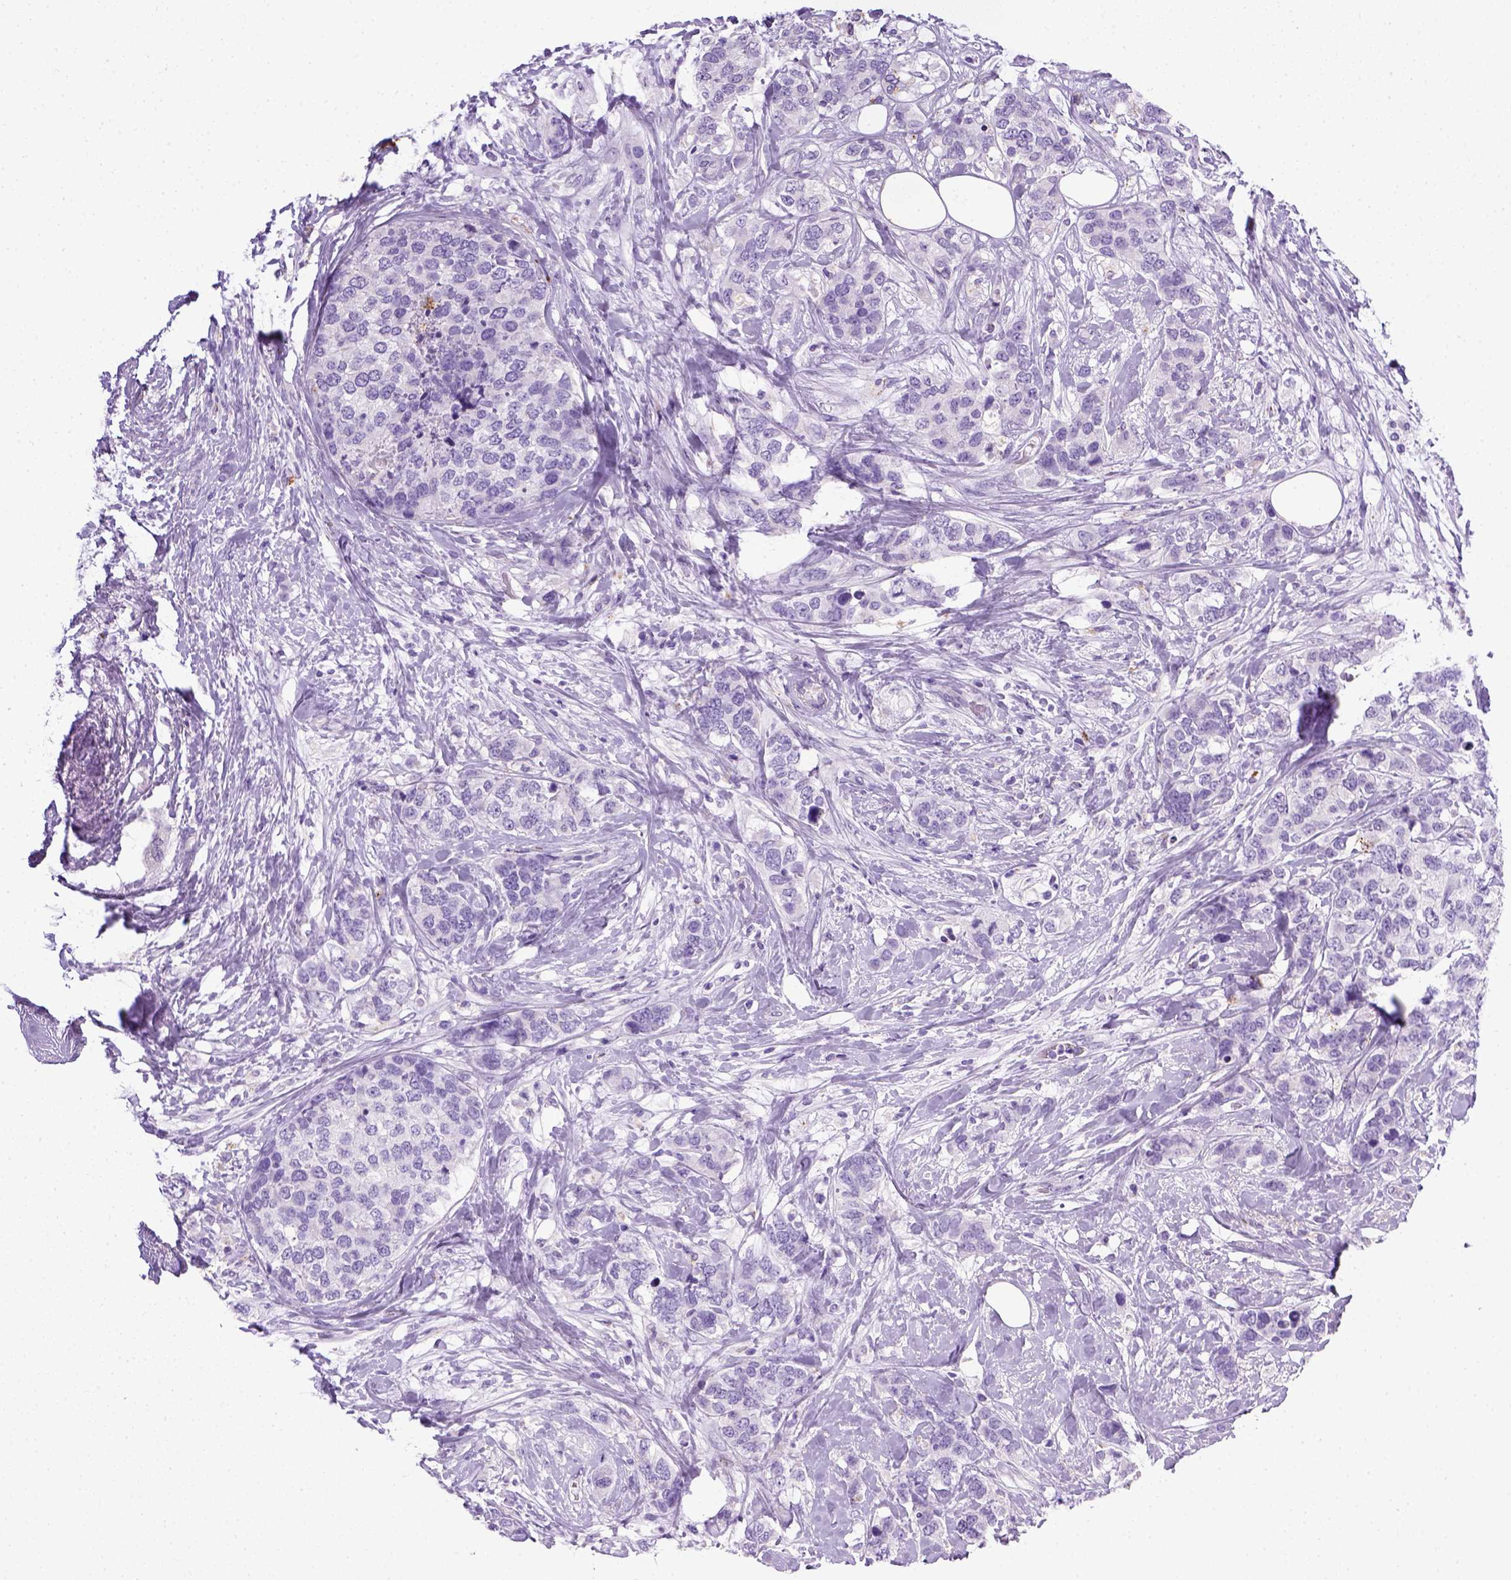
{"staining": {"intensity": "negative", "quantity": "none", "location": "none"}, "tissue": "breast cancer", "cell_type": "Tumor cells", "image_type": "cancer", "snomed": [{"axis": "morphology", "description": "Lobular carcinoma"}, {"axis": "topography", "description": "Breast"}], "caption": "A high-resolution histopathology image shows IHC staining of lobular carcinoma (breast), which reveals no significant staining in tumor cells.", "gene": "KRT71", "patient": {"sex": "female", "age": 59}}